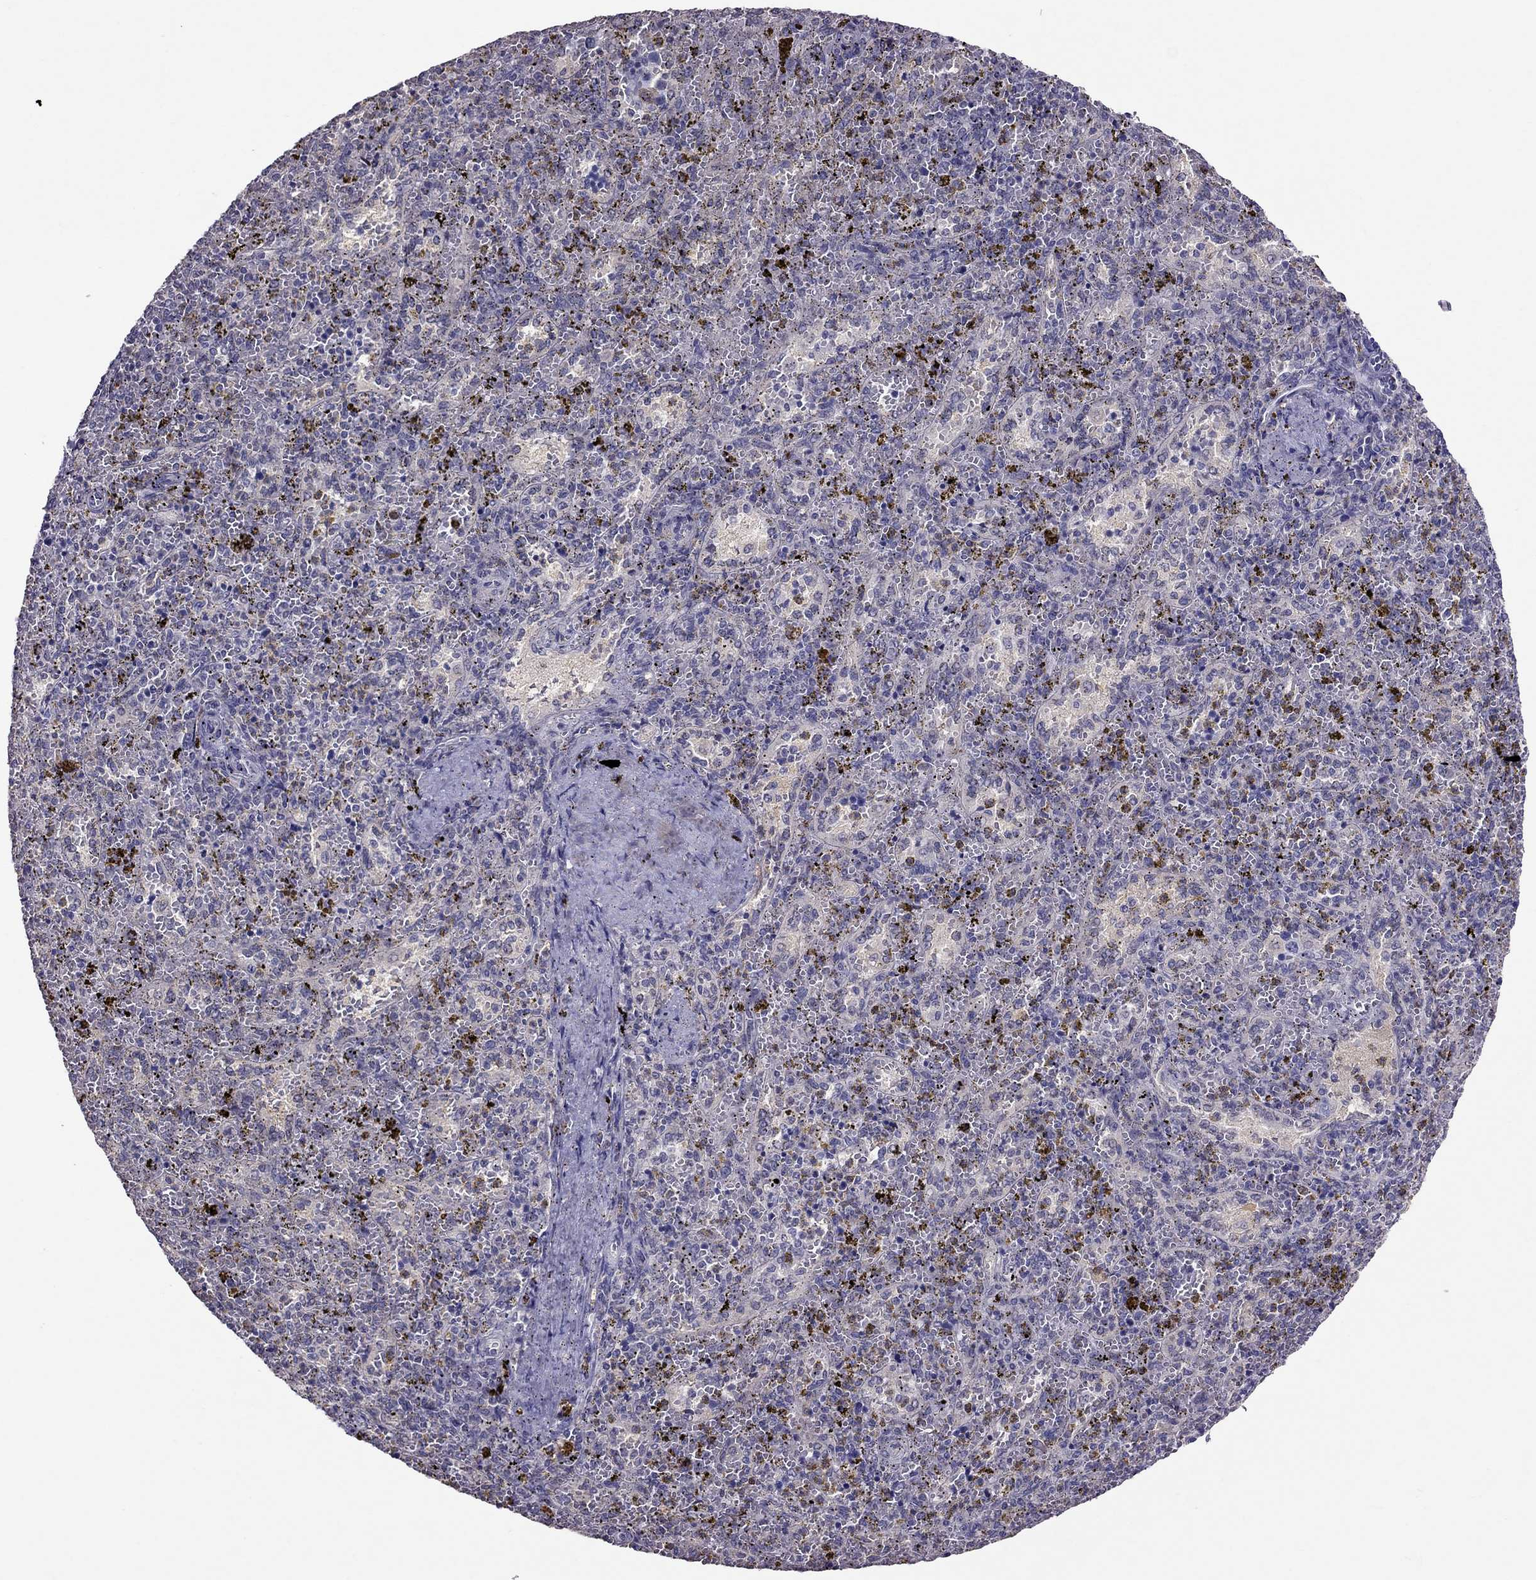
{"staining": {"intensity": "negative", "quantity": "none", "location": "none"}, "tissue": "spleen", "cell_type": "Cells in red pulp", "image_type": "normal", "snomed": [{"axis": "morphology", "description": "Normal tissue, NOS"}, {"axis": "topography", "description": "Spleen"}], "caption": "Immunohistochemistry photomicrograph of normal human spleen stained for a protein (brown), which exhibits no expression in cells in red pulp.", "gene": "LRRC46", "patient": {"sex": "female", "age": 50}}